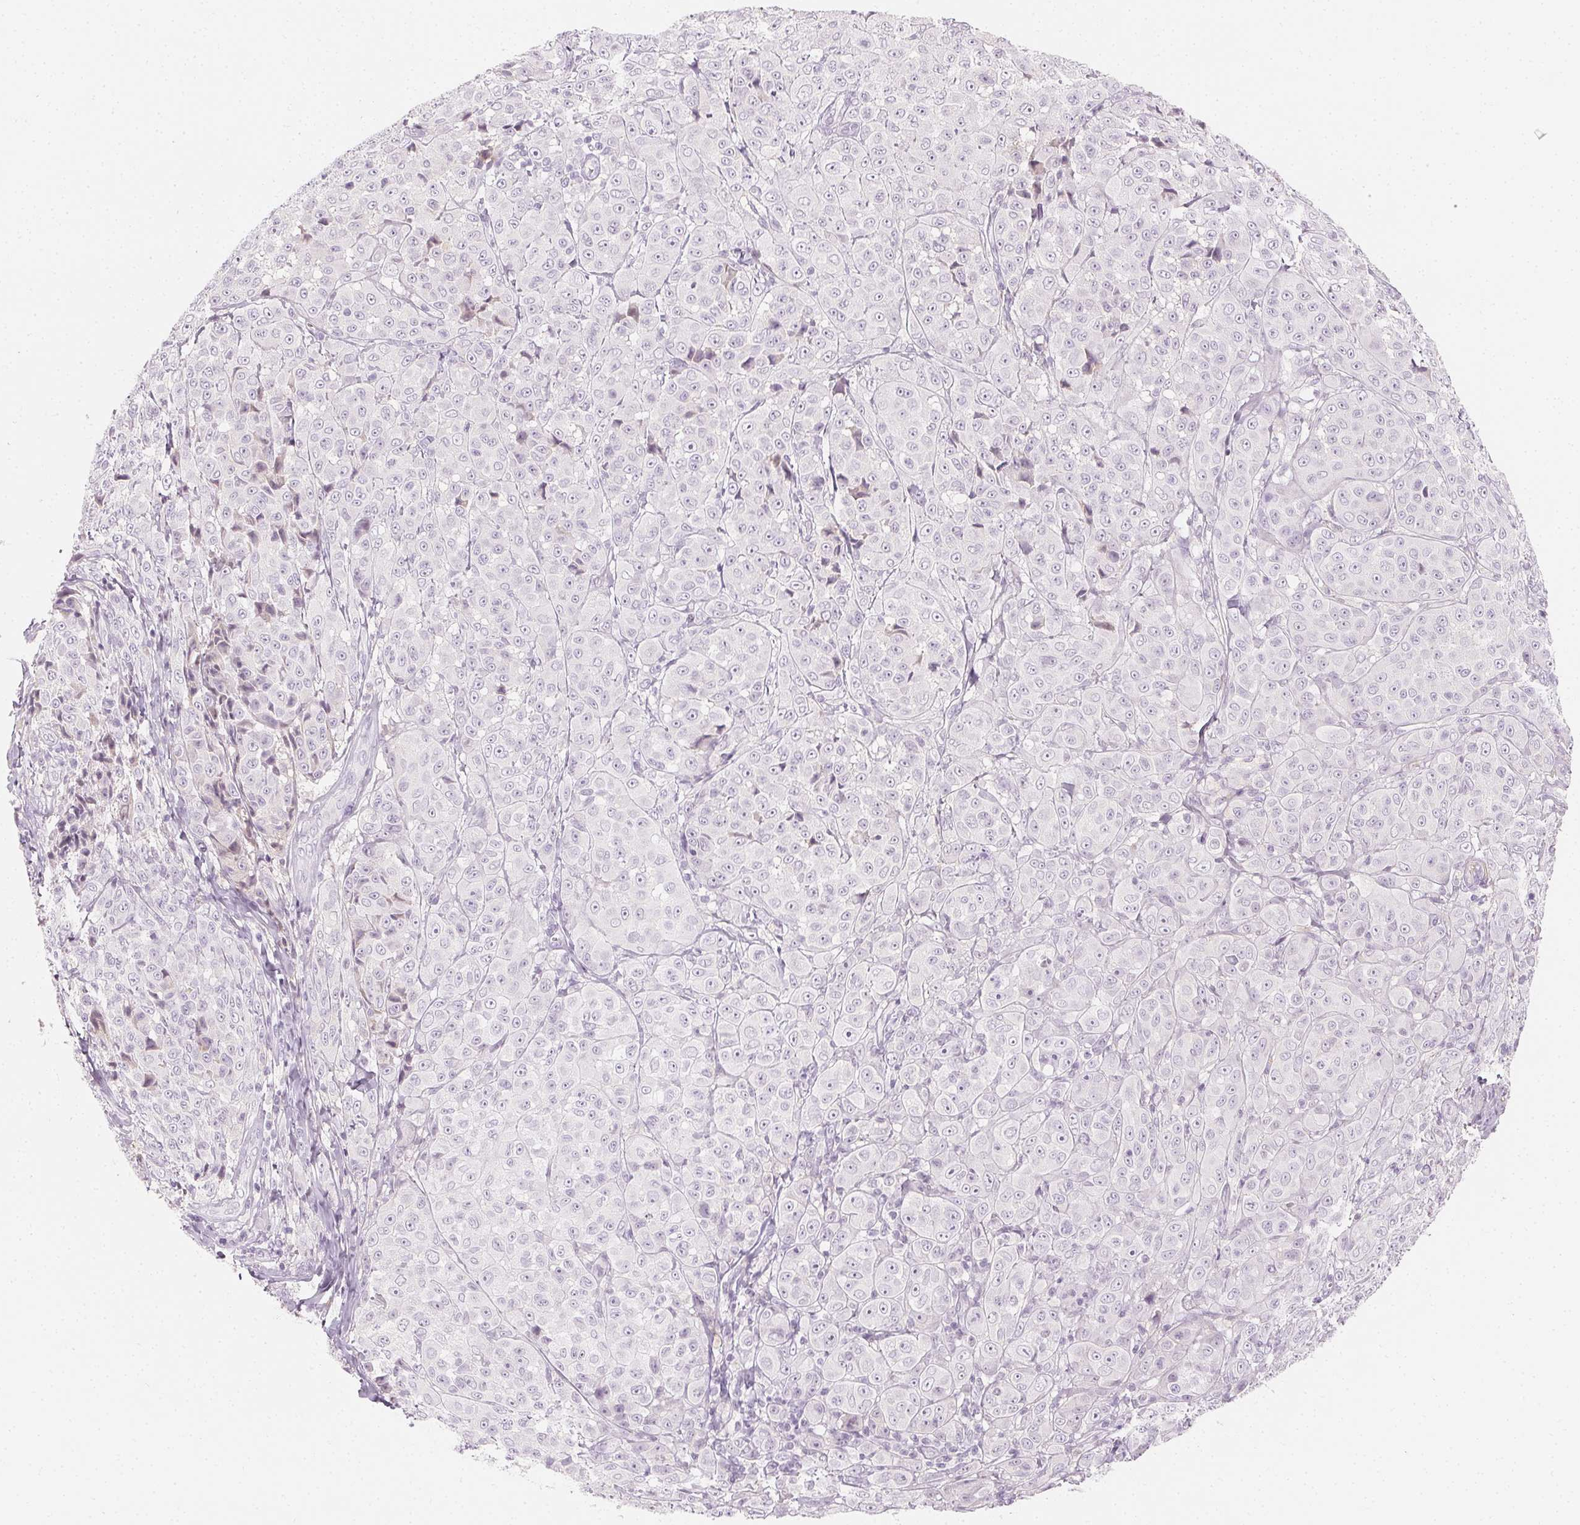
{"staining": {"intensity": "negative", "quantity": "none", "location": "none"}, "tissue": "melanoma", "cell_type": "Tumor cells", "image_type": "cancer", "snomed": [{"axis": "morphology", "description": "Malignant melanoma, NOS"}, {"axis": "topography", "description": "Skin"}], "caption": "This is a photomicrograph of immunohistochemistry (IHC) staining of melanoma, which shows no positivity in tumor cells.", "gene": "AFM", "patient": {"sex": "male", "age": 89}}